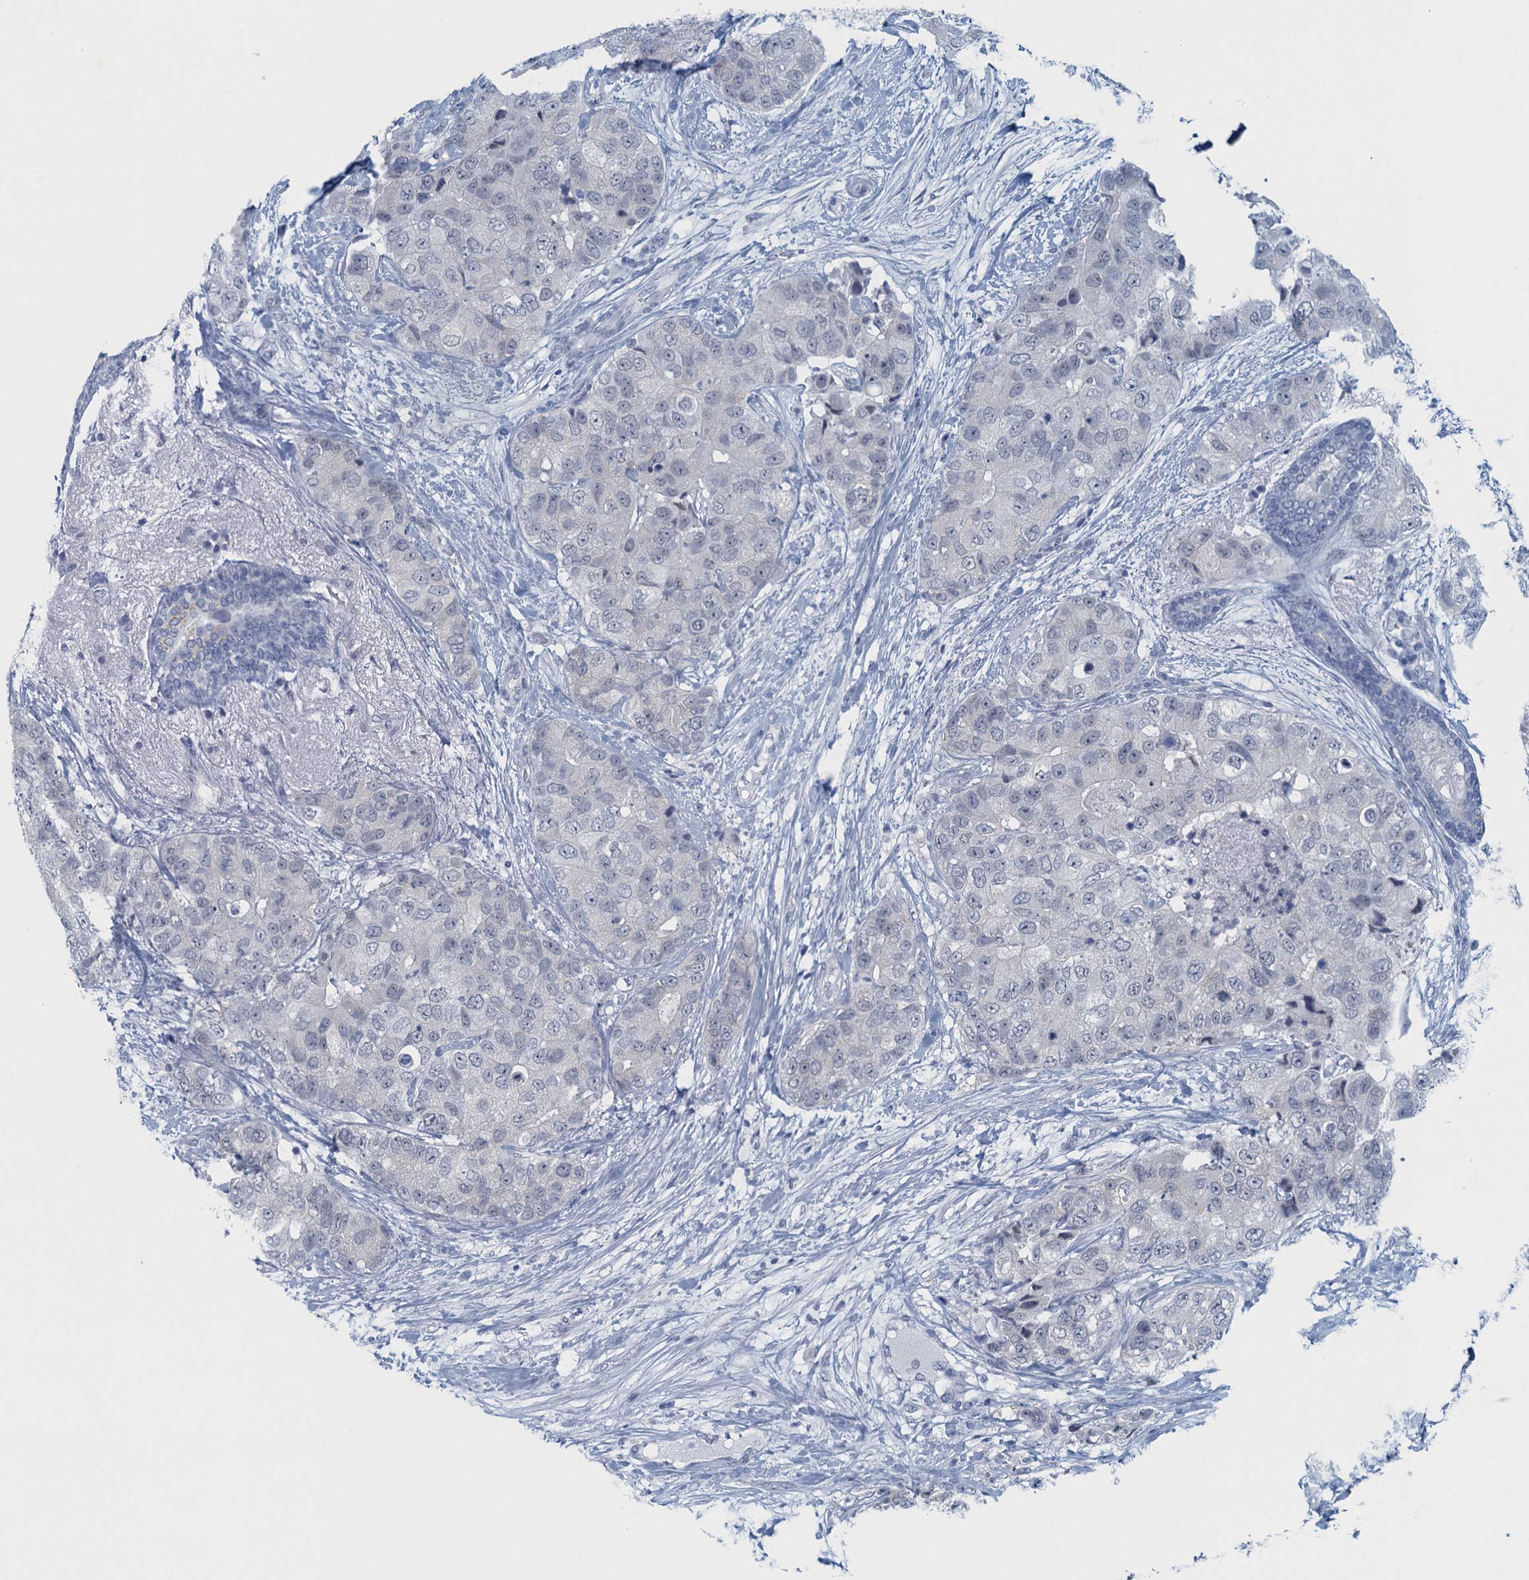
{"staining": {"intensity": "negative", "quantity": "none", "location": "none"}, "tissue": "breast cancer", "cell_type": "Tumor cells", "image_type": "cancer", "snomed": [{"axis": "morphology", "description": "Duct carcinoma"}, {"axis": "topography", "description": "Breast"}], "caption": "Immunohistochemistry histopathology image of neoplastic tissue: breast invasive ductal carcinoma stained with DAB reveals no significant protein positivity in tumor cells.", "gene": "ENSG00000131152", "patient": {"sex": "female", "age": 62}}